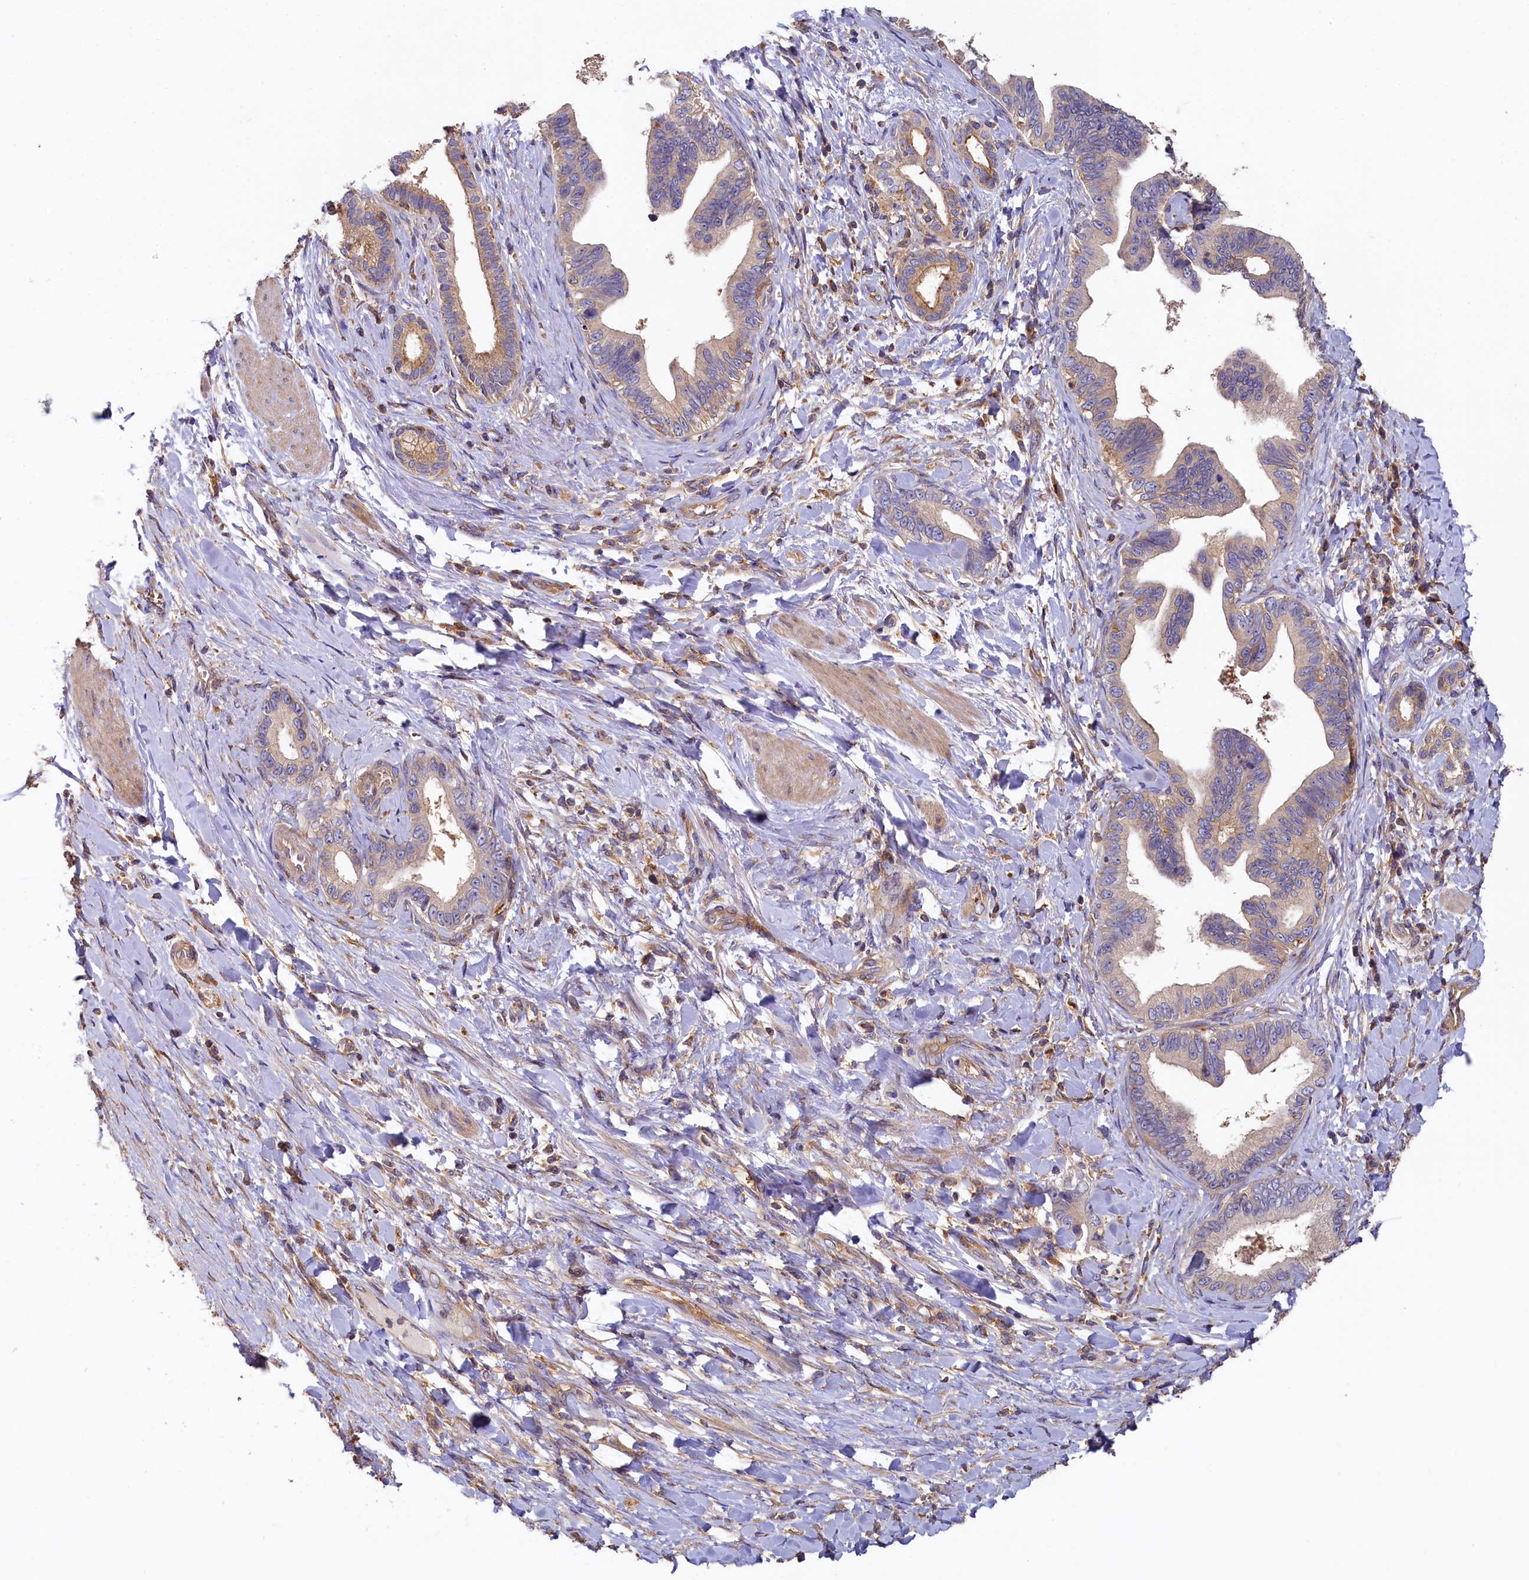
{"staining": {"intensity": "weak", "quantity": "<25%", "location": "cytoplasmic/membranous"}, "tissue": "pancreatic cancer", "cell_type": "Tumor cells", "image_type": "cancer", "snomed": [{"axis": "morphology", "description": "Adenocarcinoma, NOS"}, {"axis": "topography", "description": "Pancreas"}], "caption": "Immunohistochemistry (IHC) of pancreatic cancer shows no expression in tumor cells.", "gene": "PPIP5K1", "patient": {"sex": "female", "age": 55}}